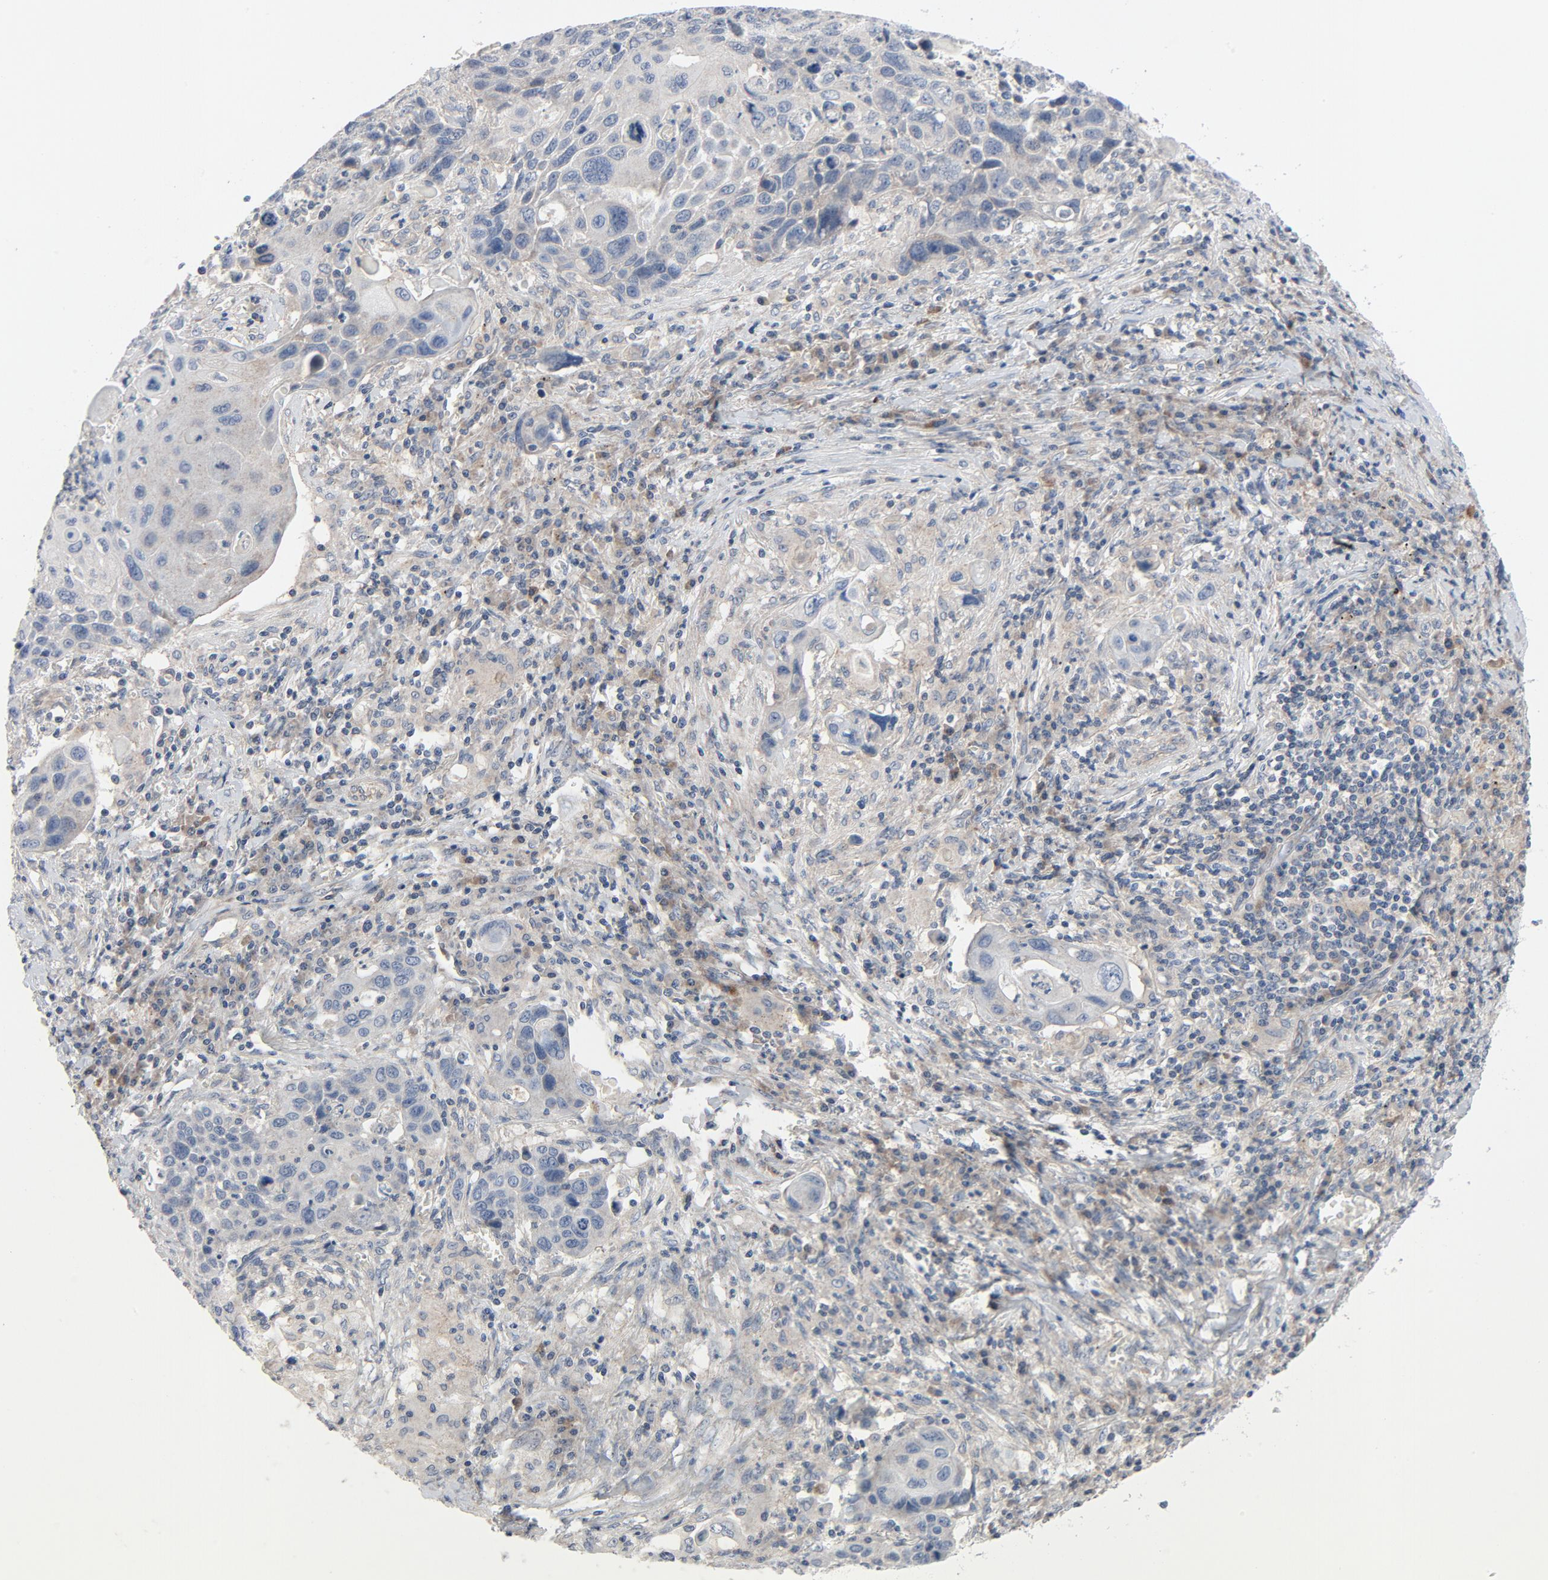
{"staining": {"intensity": "moderate", "quantity": ">75%", "location": "cytoplasmic/membranous"}, "tissue": "lung cancer", "cell_type": "Tumor cells", "image_type": "cancer", "snomed": [{"axis": "morphology", "description": "Squamous cell carcinoma, NOS"}, {"axis": "topography", "description": "Lung"}], "caption": "Lung cancer stained with a brown dye reveals moderate cytoplasmic/membranous positive expression in about >75% of tumor cells.", "gene": "TSG101", "patient": {"sex": "male", "age": 68}}